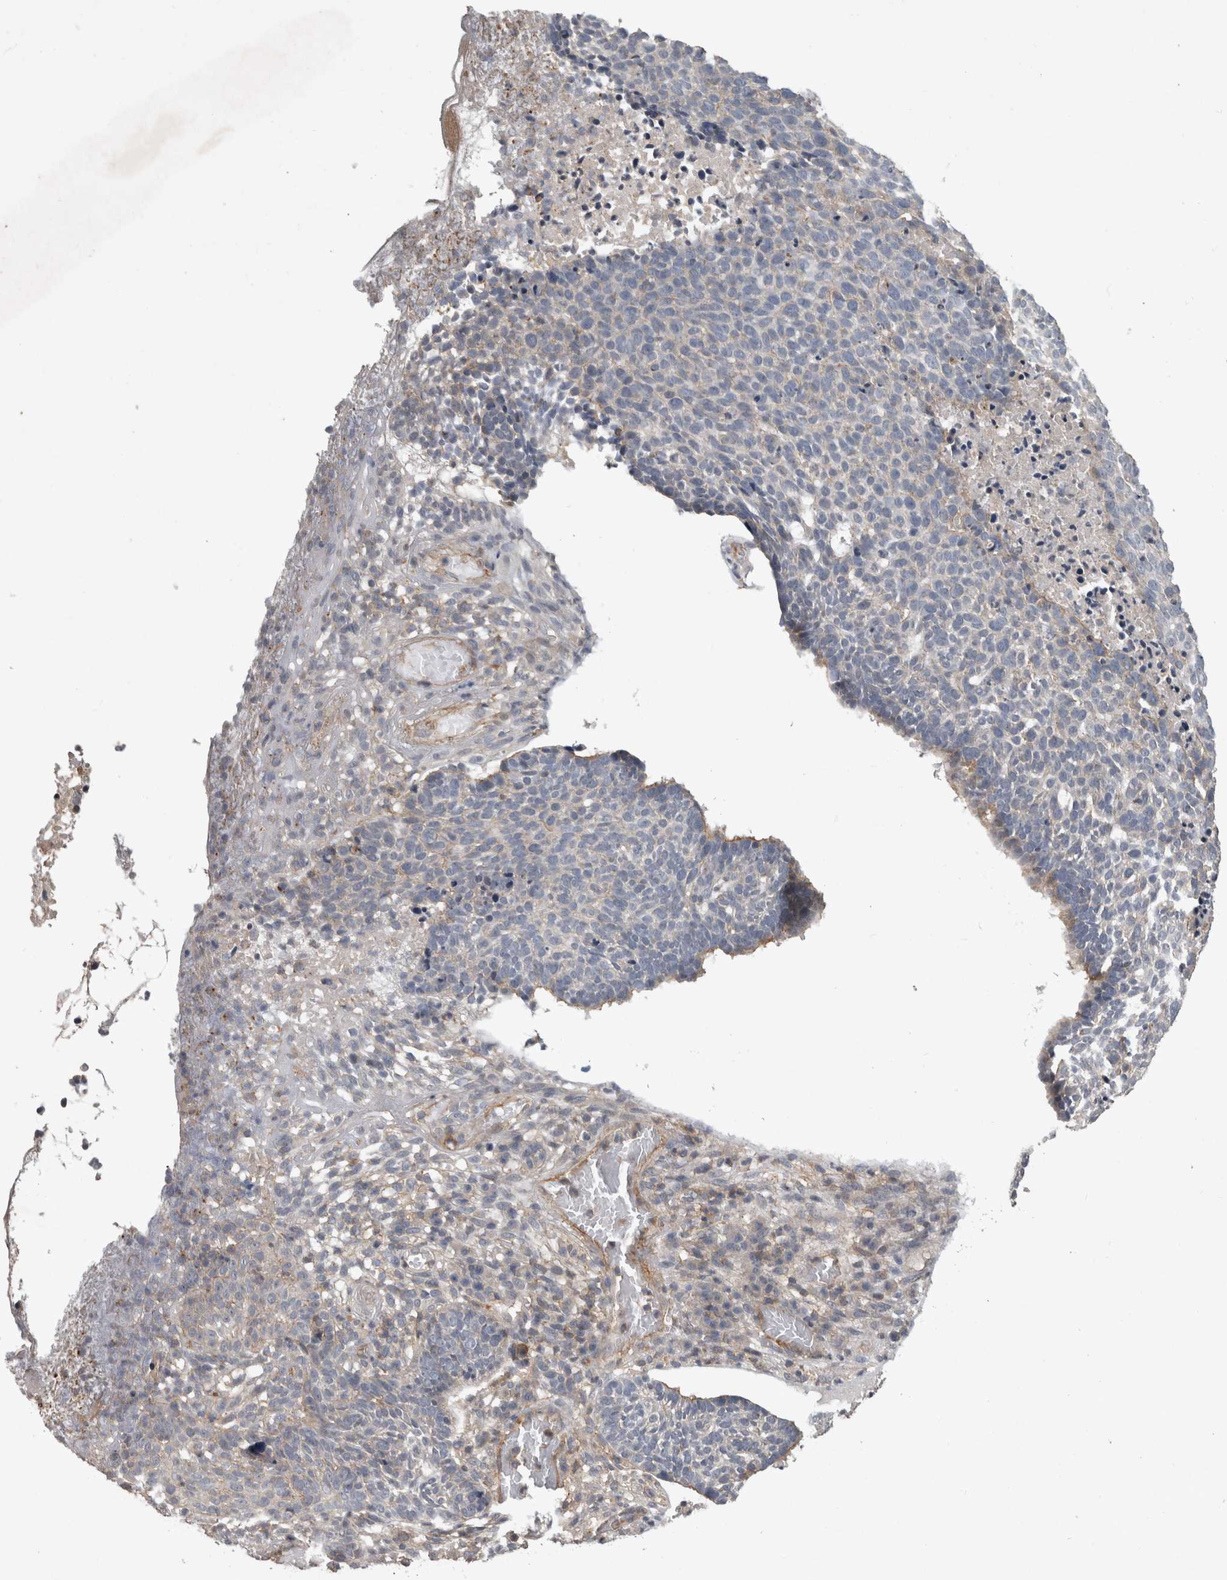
{"staining": {"intensity": "negative", "quantity": "none", "location": "none"}, "tissue": "skin cancer", "cell_type": "Tumor cells", "image_type": "cancer", "snomed": [{"axis": "morphology", "description": "Basal cell carcinoma"}, {"axis": "topography", "description": "Skin"}], "caption": "A micrograph of skin cancer stained for a protein demonstrates no brown staining in tumor cells.", "gene": "SPATA48", "patient": {"sex": "male", "age": 85}}